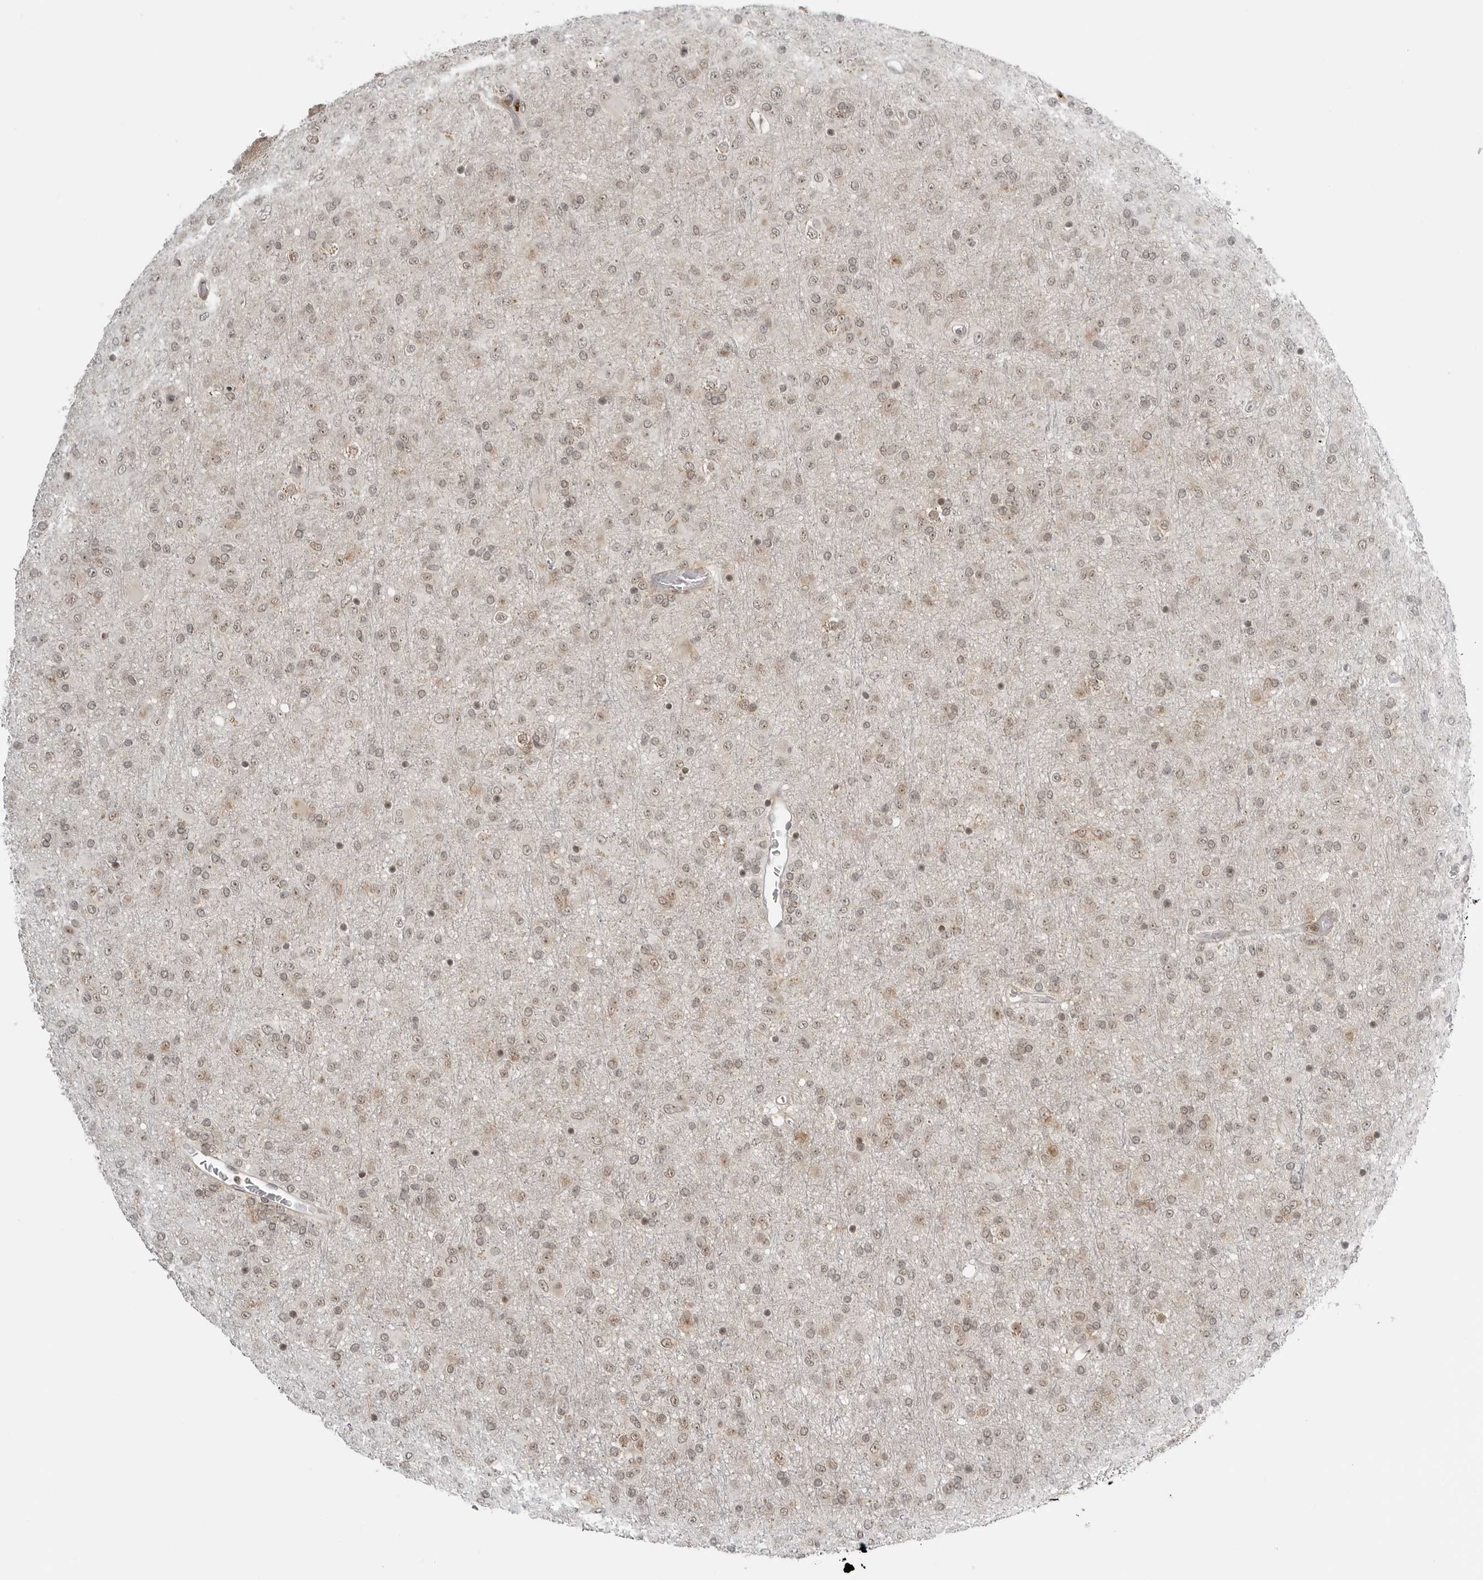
{"staining": {"intensity": "weak", "quantity": ">75%", "location": "nuclear"}, "tissue": "glioma", "cell_type": "Tumor cells", "image_type": "cancer", "snomed": [{"axis": "morphology", "description": "Glioma, malignant, Low grade"}, {"axis": "topography", "description": "Brain"}], "caption": "Human glioma stained with a protein marker displays weak staining in tumor cells.", "gene": "SUGCT", "patient": {"sex": "male", "age": 65}}